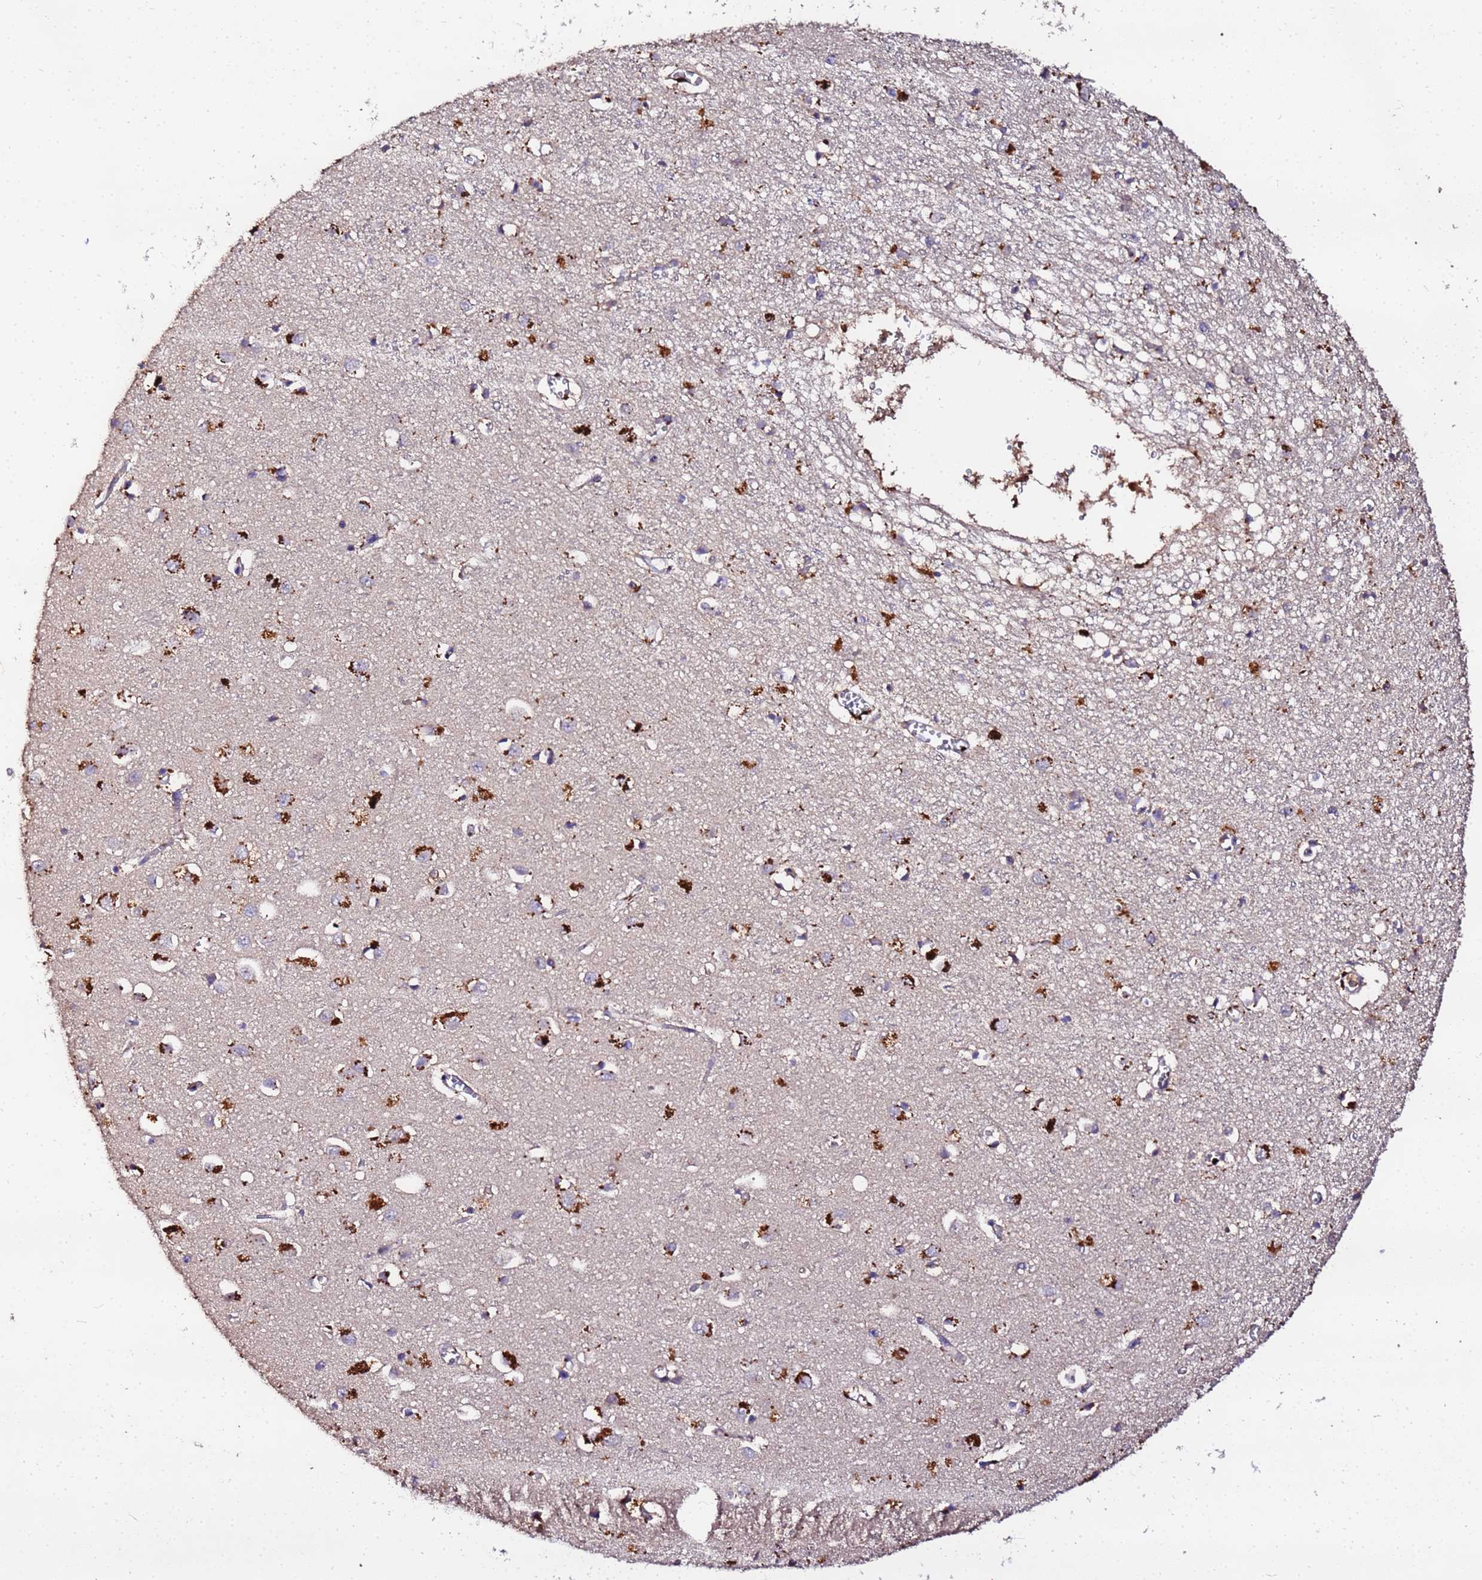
{"staining": {"intensity": "weak", "quantity": "25%-75%", "location": "cytoplasmic/membranous"}, "tissue": "cerebral cortex", "cell_type": "Endothelial cells", "image_type": "normal", "snomed": [{"axis": "morphology", "description": "Normal tissue, NOS"}, {"axis": "topography", "description": "Cerebral cortex"}], "caption": "Endothelial cells show low levels of weak cytoplasmic/membranous expression in approximately 25%-75% of cells in benign human cerebral cortex.", "gene": "MTERF1", "patient": {"sex": "female", "age": 64}}